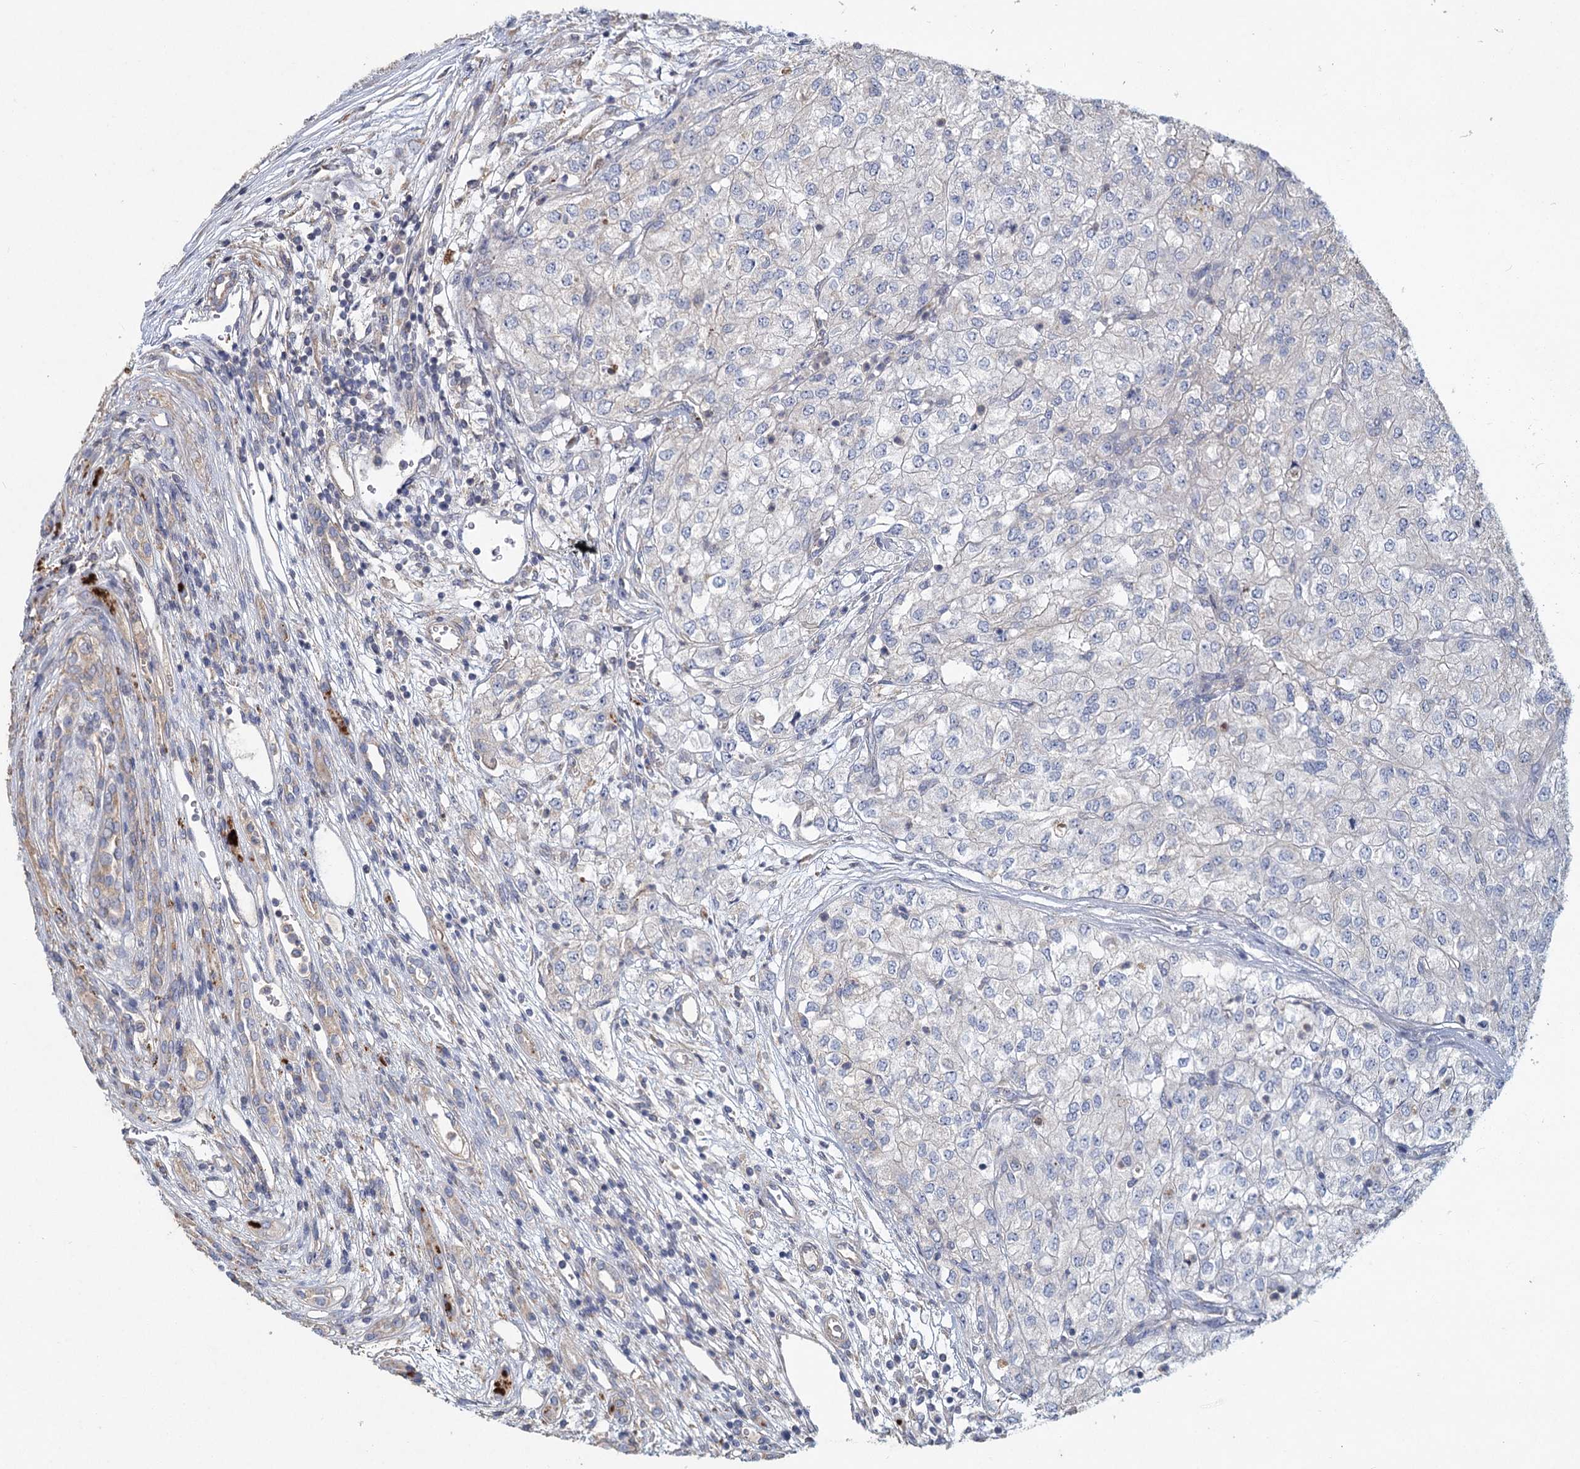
{"staining": {"intensity": "negative", "quantity": "none", "location": "none"}, "tissue": "renal cancer", "cell_type": "Tumor cells", "image_type": "cancer", "snomed": [{"axis": "morphology", "description": "Adenocarcinoma, NOS"}, {"axis": "topography", "description": "Kidney"}], "caption": "This is a micrograph of immunohistochemistry (IHC) staining of renal adenocarcinoma, which shows no staining in tumor cells.", "gene": "HES2", "patient": {"sex": "female", "age": 54}}